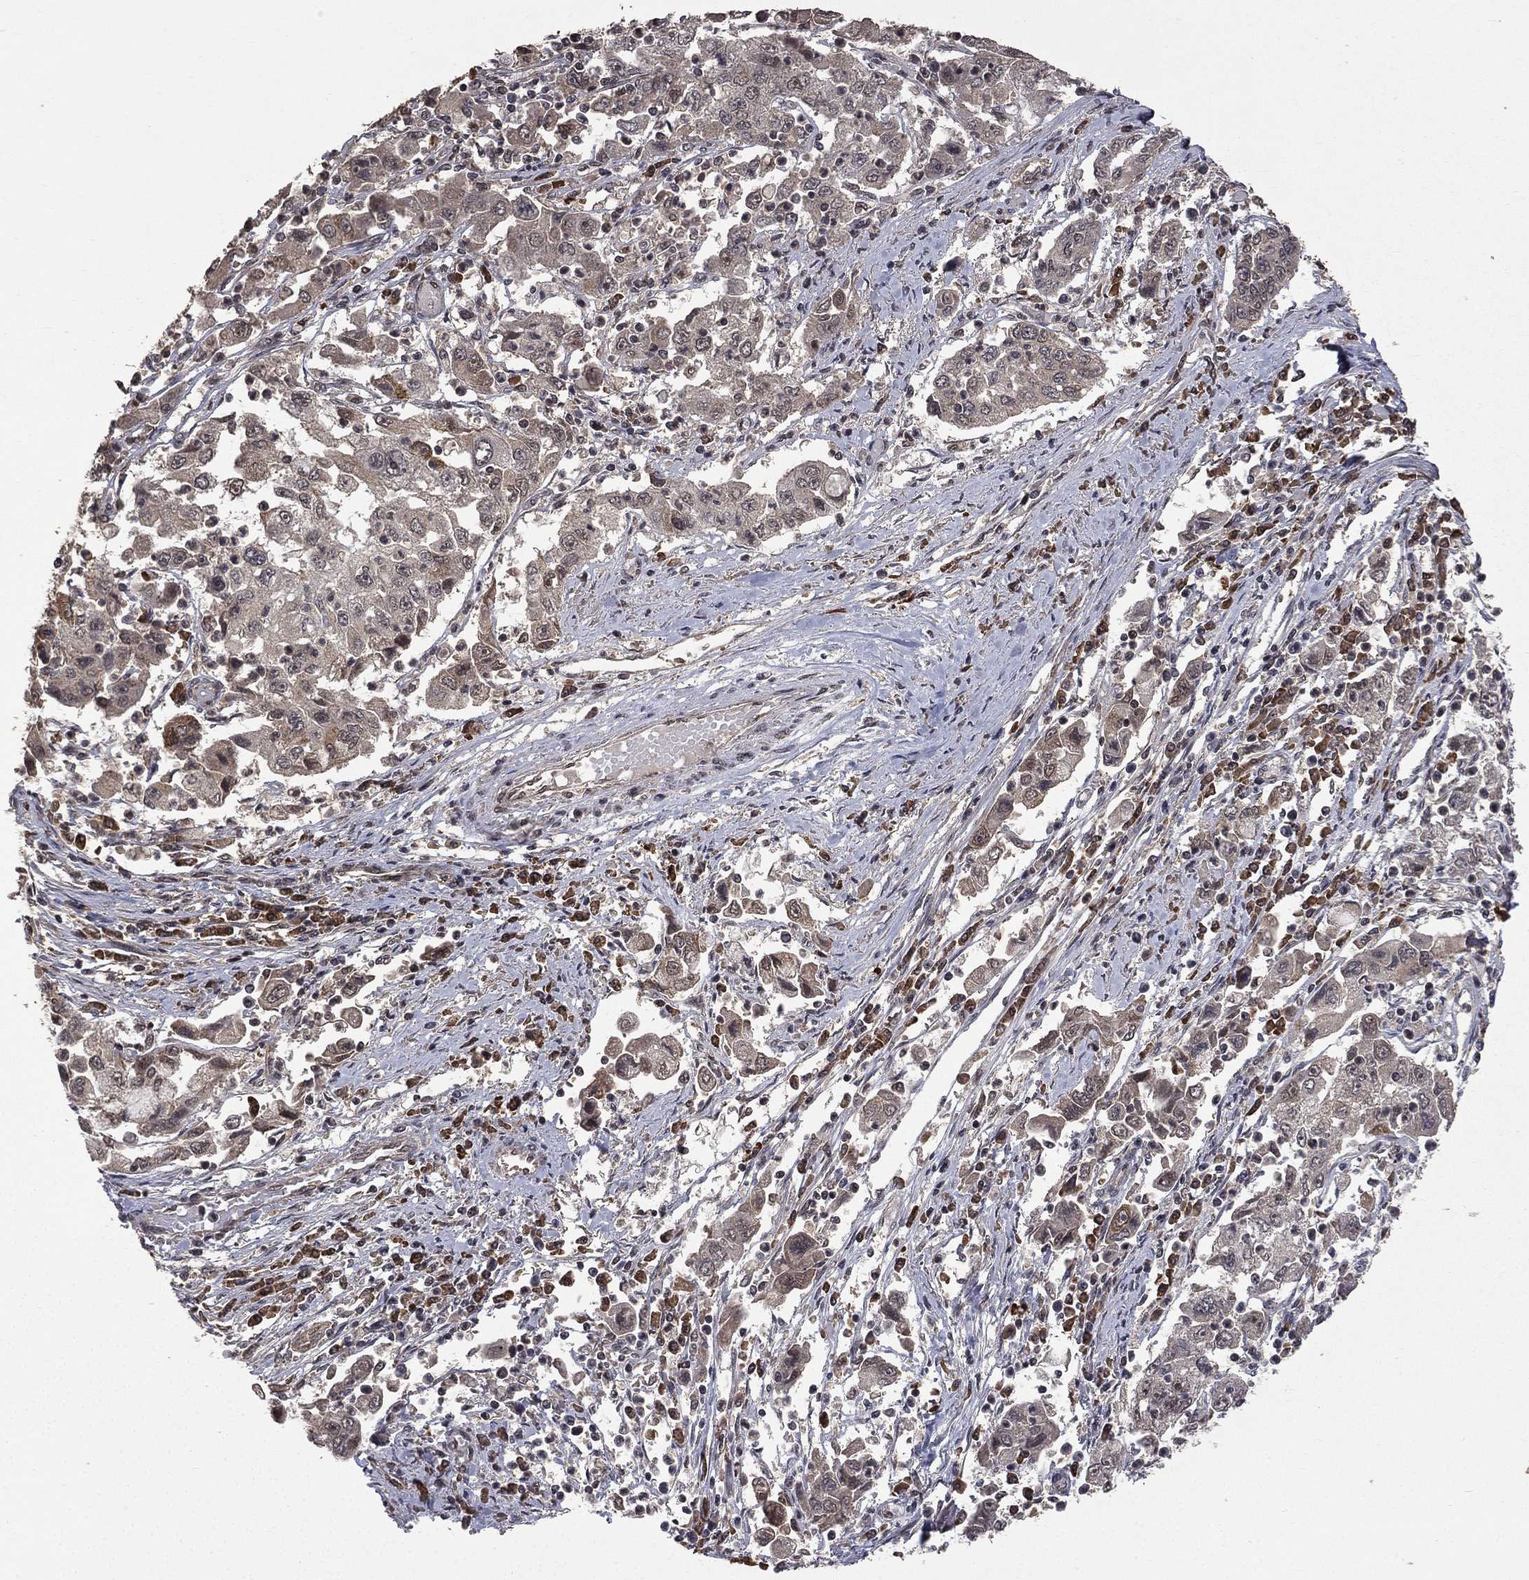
{"staining": {"intensity": "weak", "quantity": "<25%", "location": "cytoplasmic/membranous"}, "tissue": "cervical cancer", "cell_type": "Tumor cells", "image_type": "cancer", "snomed": [{"axis": "morphology", "description": "Squamous cell carcinoma, NOS"}, {"axis": "topography", "description": "Cervix"}], "caption": "DAB immunohistochemical staining of human cervical cancer (squamous cell carcinoma) demonstrates no significant expression in tumor cells.", "gene": "JMJD6", "patient": {"sex": "female", "age": 36}}